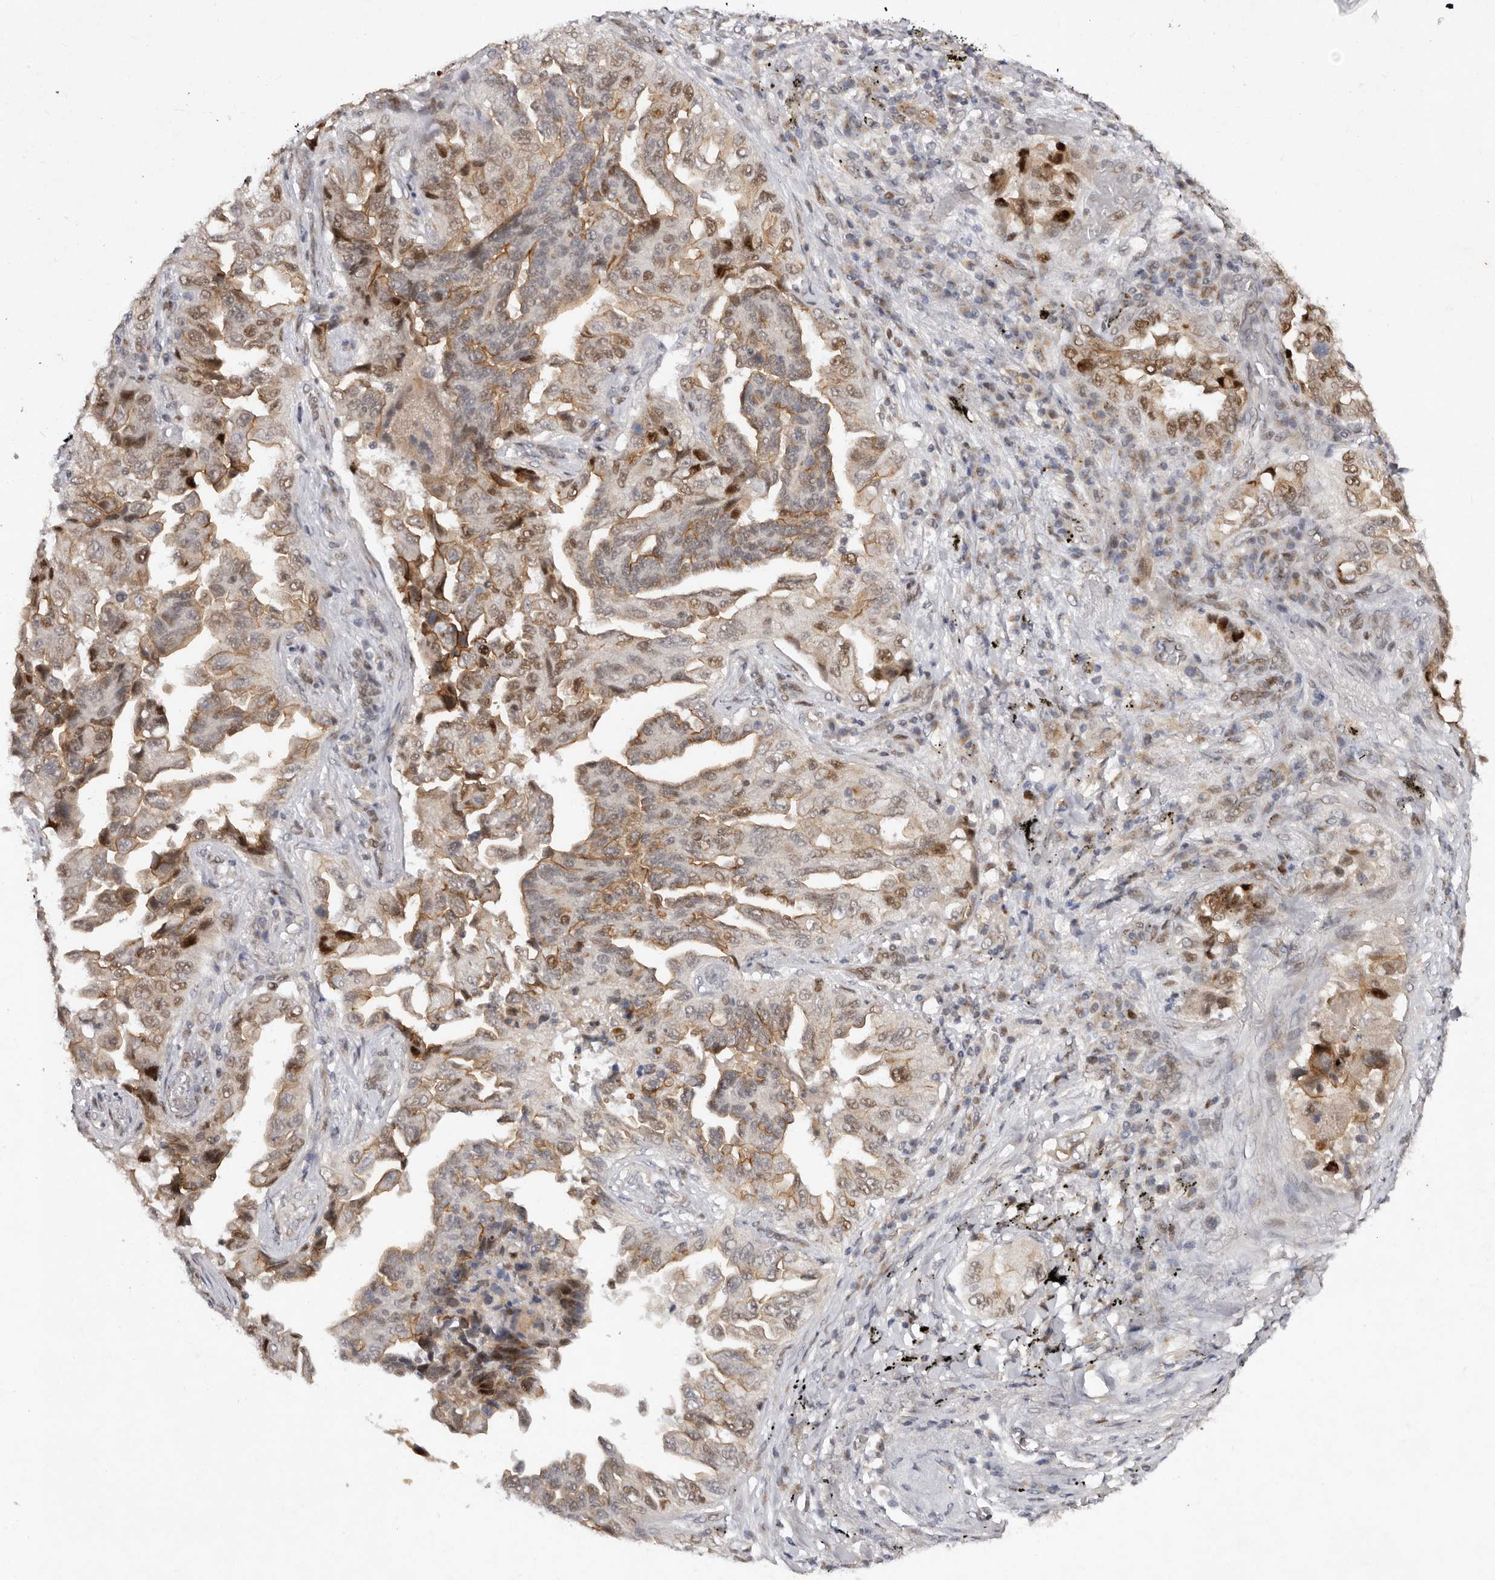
{"staining": {"intensity": "moderate", "quantity": "25%-75%", "location": "cytoplasmic/membranous,nuclear"}, "tissue": "lung cancer", "cell_type": "Tumor cells", "image_type": "cancer", "snomed": [{"axis": "morphology", "description": "Adenocarcinoma, NOS"}, {"axis": "topography", "description": "Lung"}], "caption": "A photomicrograph of lung cancer stained for a protein displays moderate cytoplasmic/membranous and nuclear brown staining in tumor cells. The protein is stained brown, and the nuclei are stained in blue (DAB IHC with brightfield microscopy, high magnification).", "gene": "KLF7", "patient": {"sex": "female", "age": 51}}